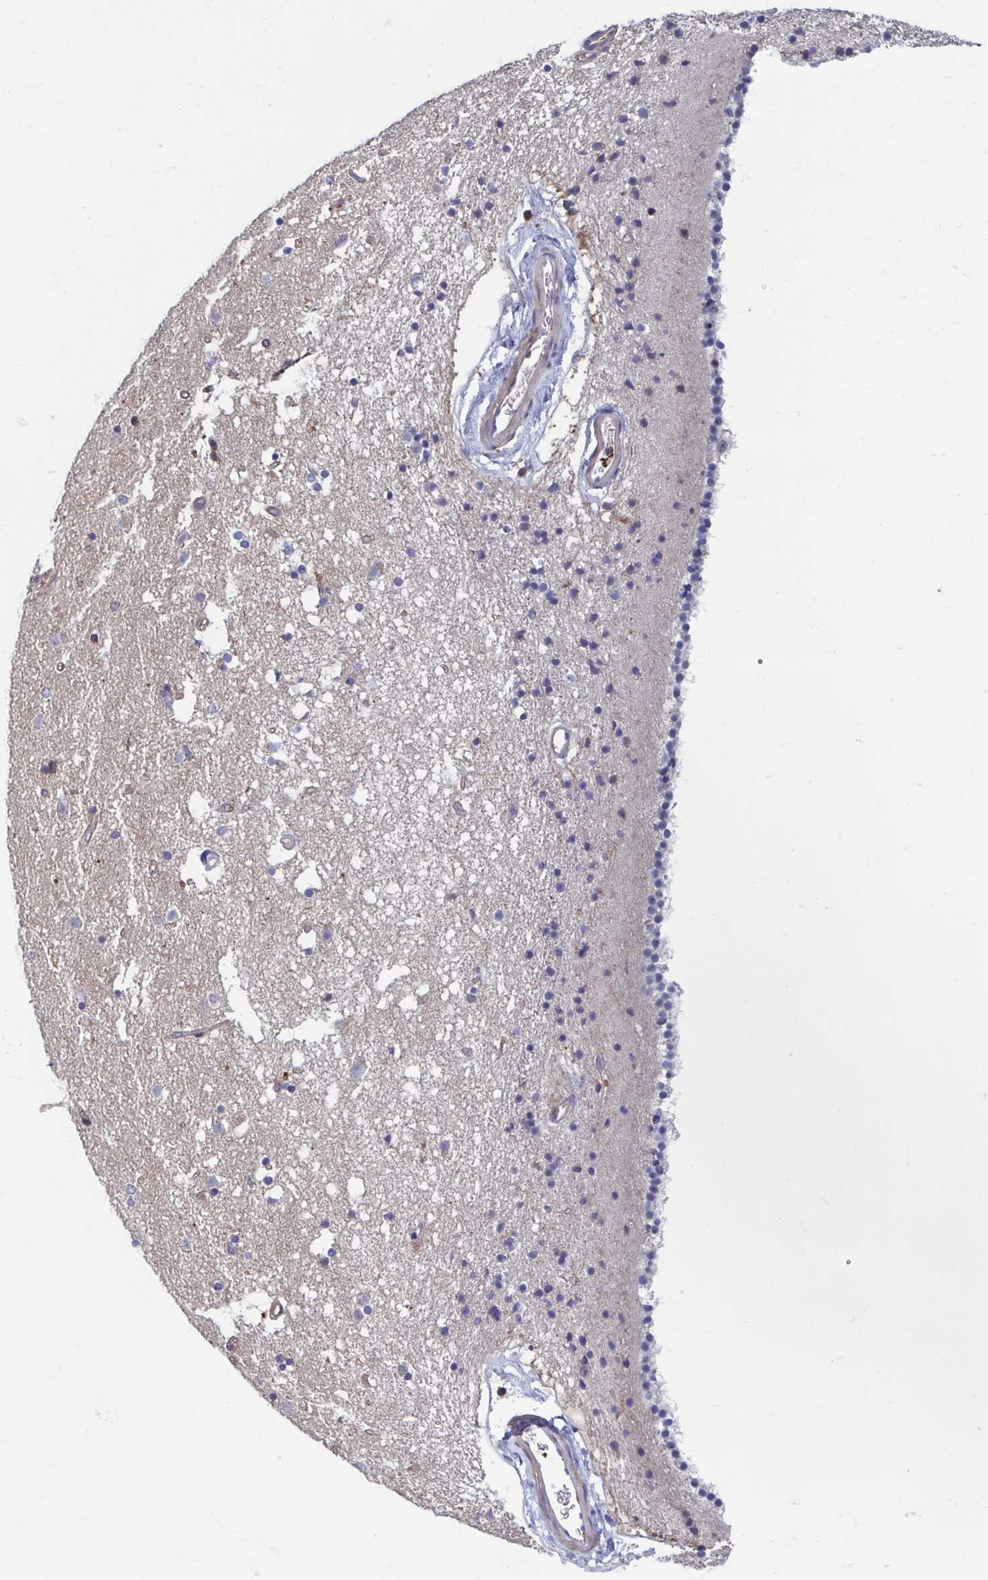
{"staining": {"intensity": "negative", "quantity": "none", "location": "none"}, "tissue": "caudate", "cell_type": "Glial cells", "image_type": "normal", "snomed": [{"axis": "morphology", "description": "Normal tissue, NOS"}, {"axis": "topography", "description": "Lateral ventricle wall"}], "caption": "High magnification brightfield microscopy of benign caudate stained with DAB (3,3'-diaminobenzidine) (brown) and counterstained with hematoxylin (blue): glial cells show no significant positivity. The staining is performed using DAB brown chromogen with nuclei counter-stained in using hematoxylin.", "gene": "LRRC38", "patient": {"sex": "female", "age": 71}}